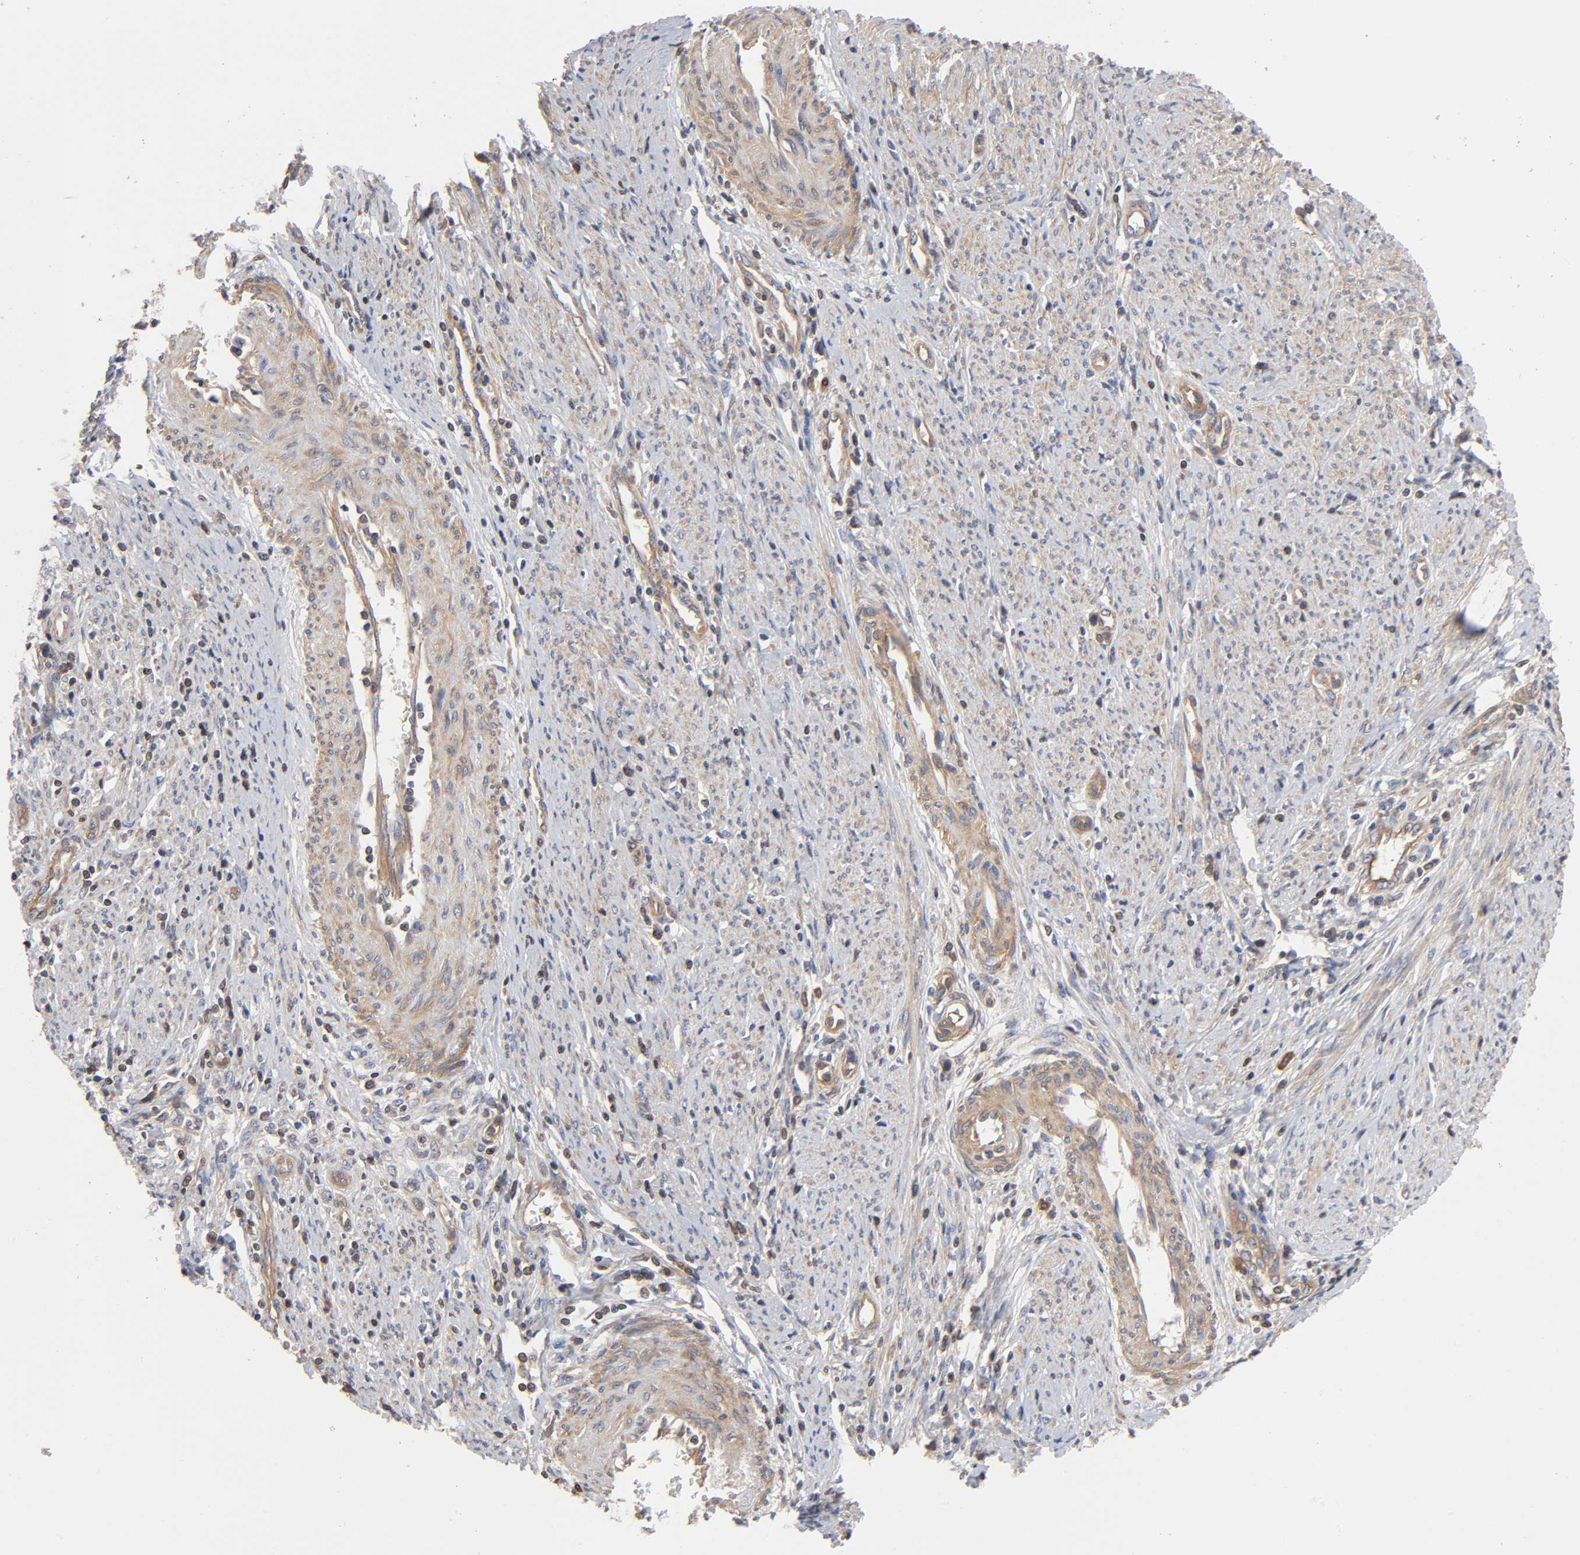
{"staining": {"intensity": "negative", "quantity": "none", "location": "none"}, "tissue": "cervical cancer", "cell_type": "Tumor cells", "image_type": "cancer", "snomed": [{"axis": "morphology", "description": "Adenocarcinoma, NOS"}, {"axis": "topography", "description": "Cervix"}], "caption": "An IHC histopathology image of cervical cancer (adenocarcinoma) is shown. There is no staining in tumor cells of cervical cancer (adenocarcinoma).", "gene": "STRN3", "patient": {"sex": "female", "age": 36}}